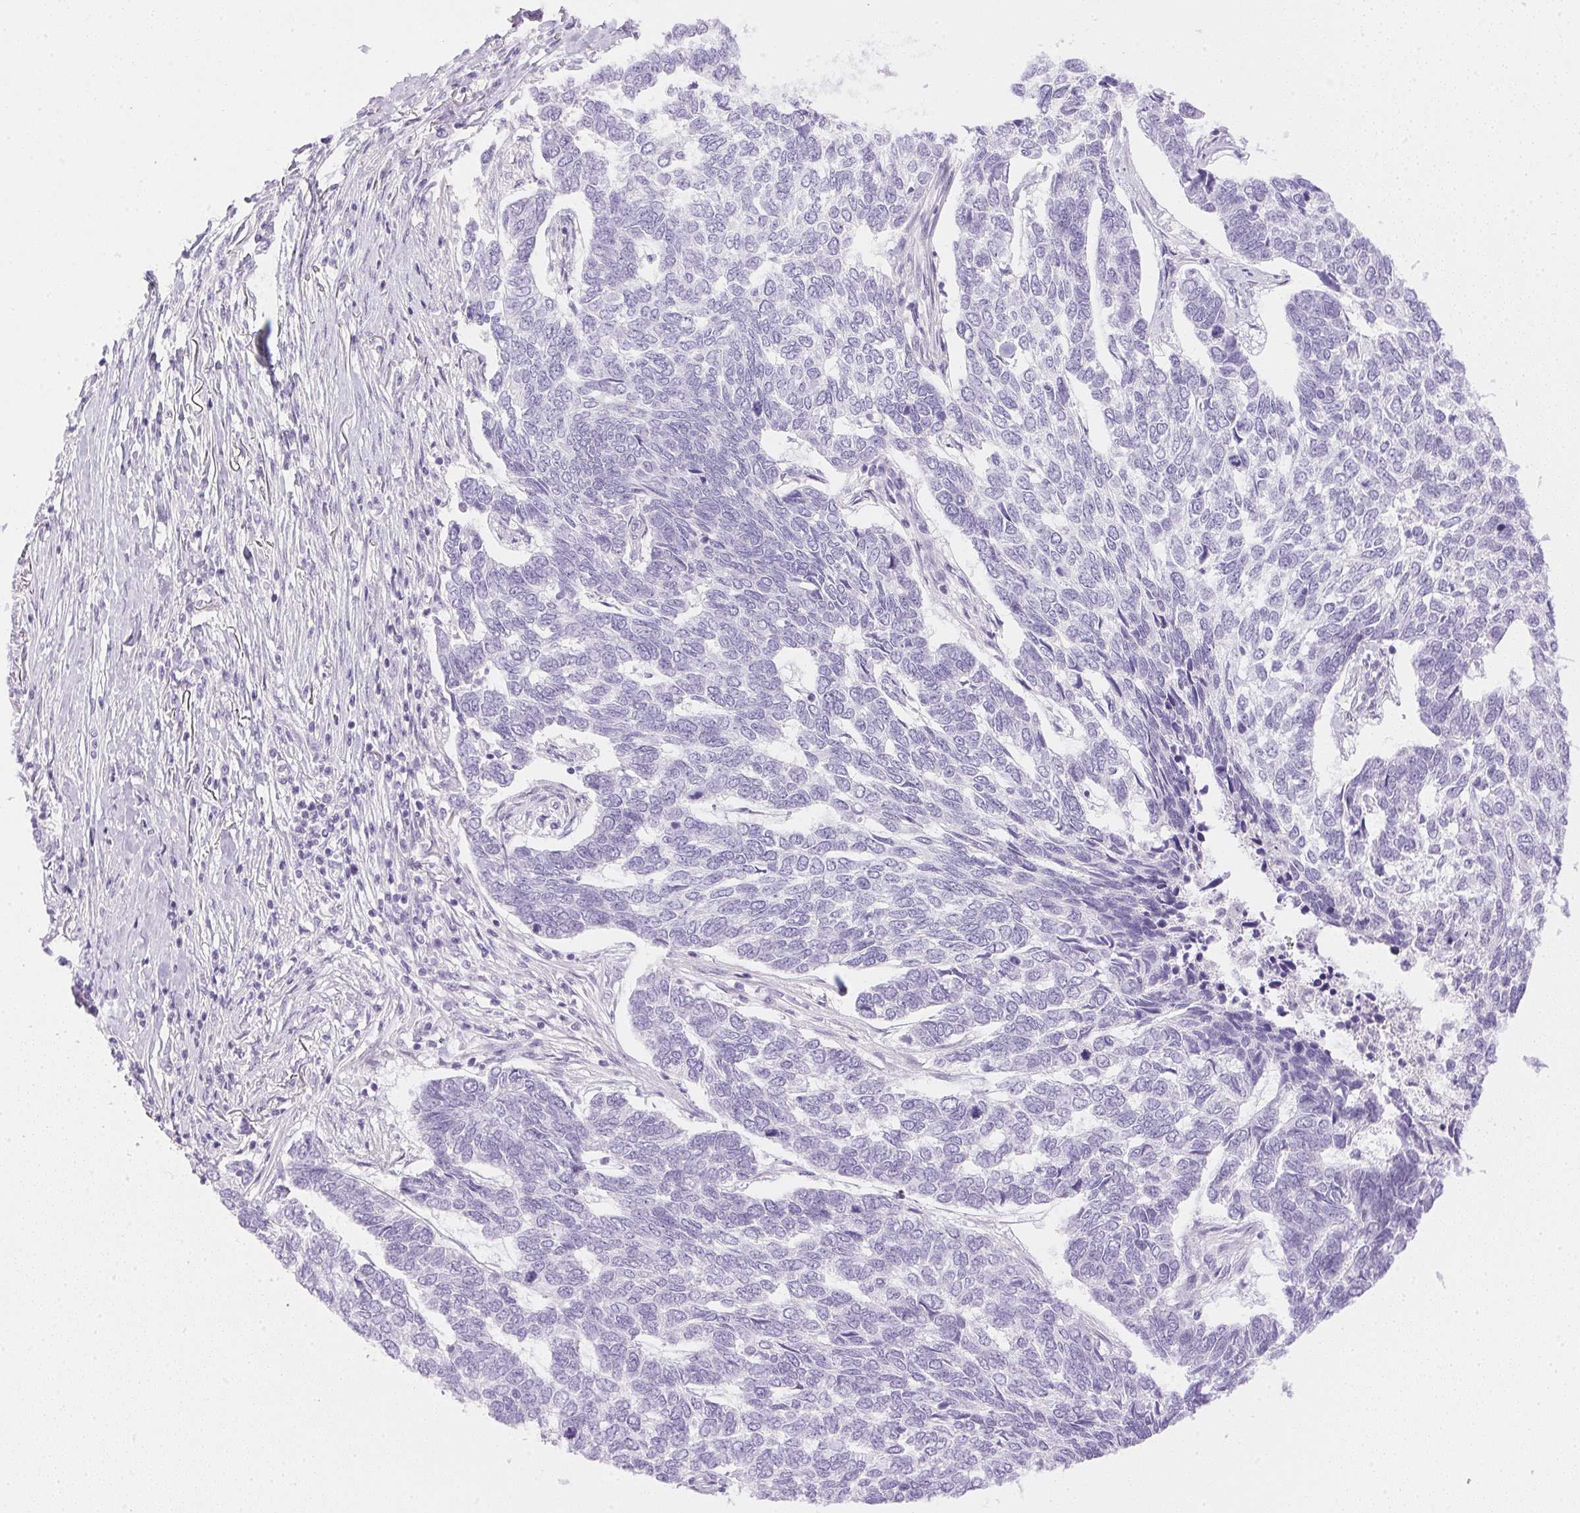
{"staining": {"intensity": "negative", "quantity": "none", "location": "none"}, "tissue": "skin cancer", "cell_type": "Tumor cells", "image_type": "cancer", "snomed": [{"axis": "morphology", "description": "Basal cell carcinoma"}, {"axis": "topography", "description": "Skin"}], "caption": "DAB immunohistochemical staining of human basal cell carcinoma (skin) demonstrates no significant positivity in tumor cells.", "gene": "CTRL", "patient": {"sex": "female", "age": 65}}